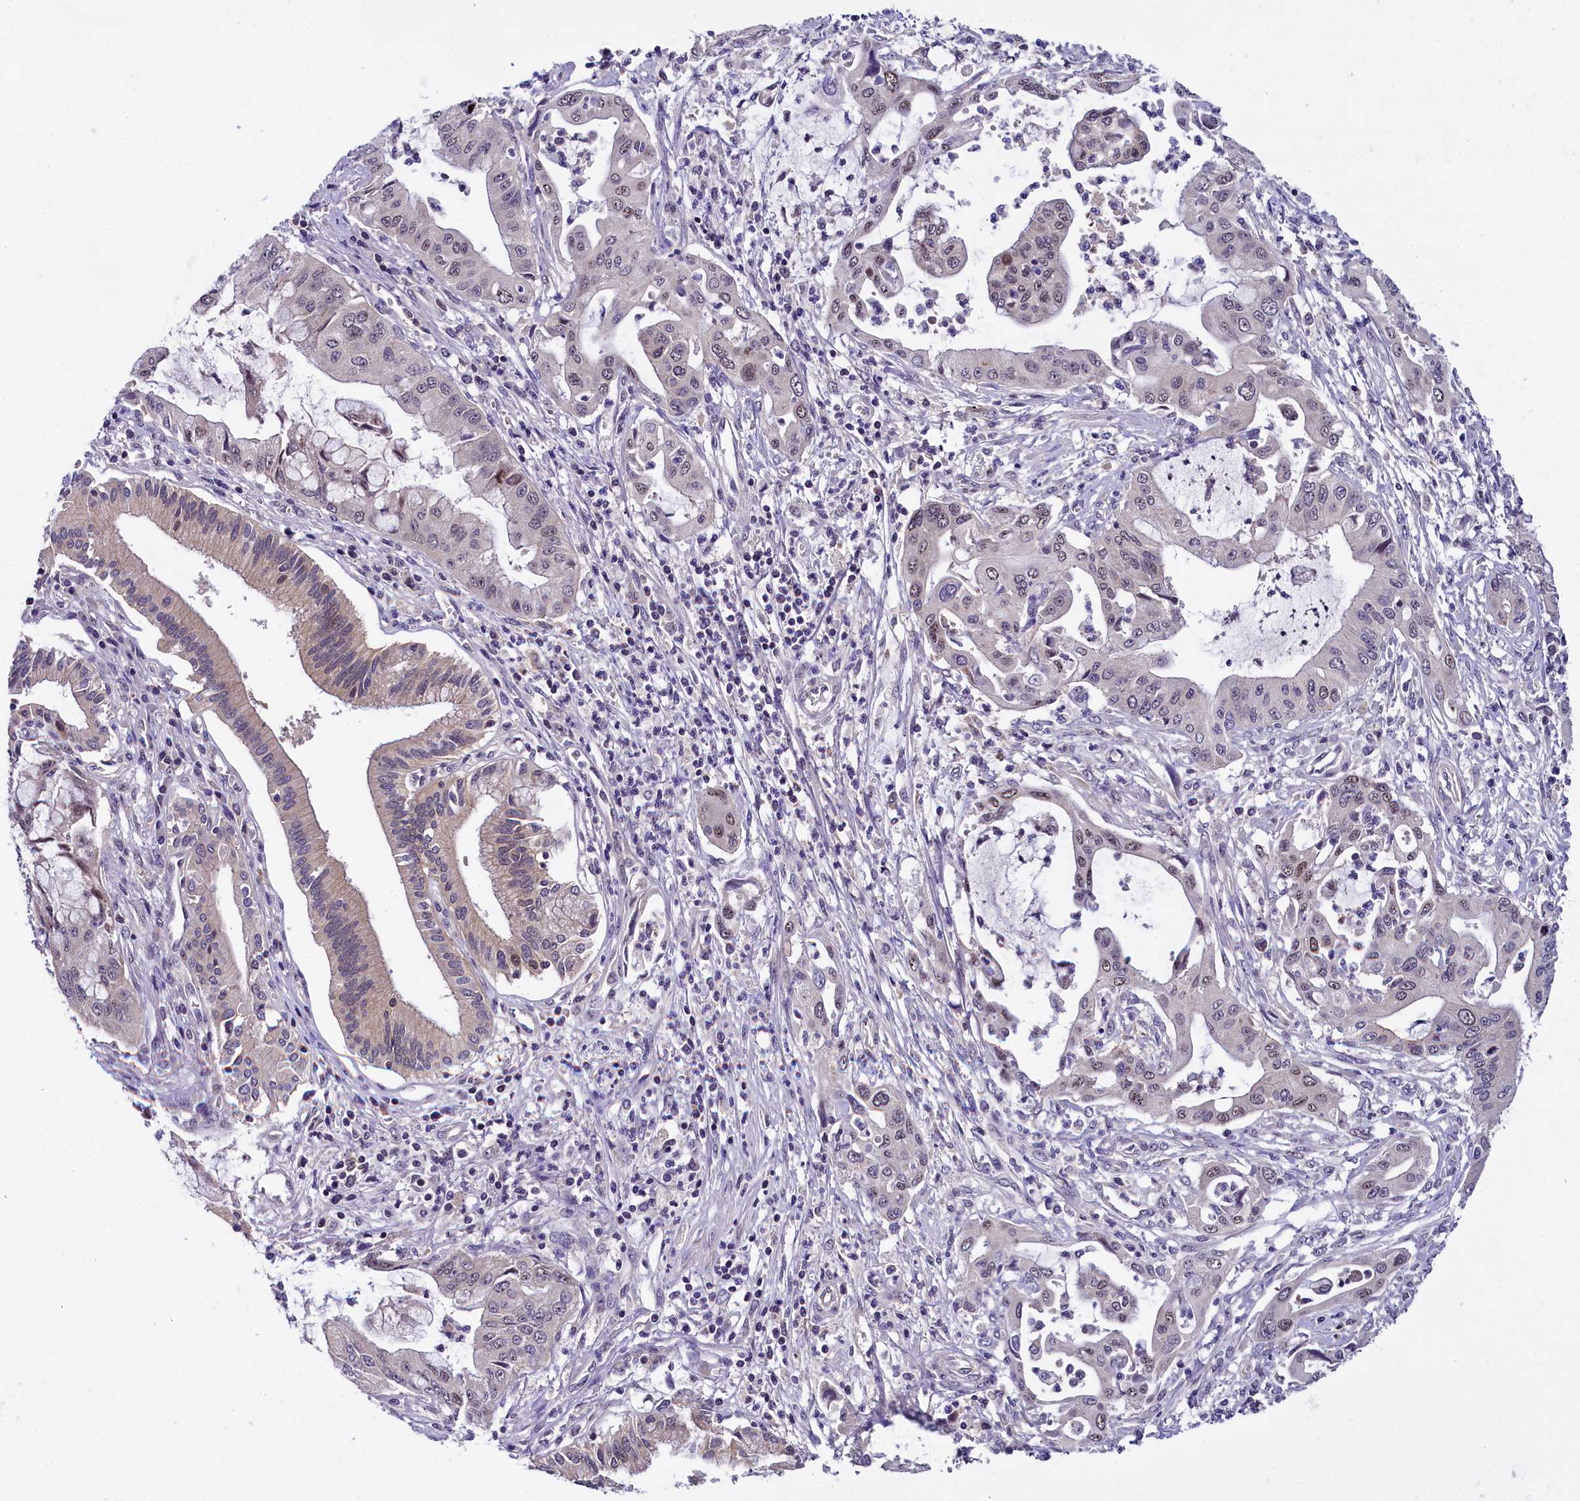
{"staining": {"intensity": "weak", "quantity": "25%-75%", "location": "nuclear"}, "tissue": "pancreatic cancer", "cell_type": "Tumor cells", "image_type": "cancer", "snomed": [{"axis": "morphology", "description": "Adenocarcinoma, NOS"}, {"axis": "topography", "description": "Pancreas"}], "caption": "IHC histopathology image of human pancreatic cancer (adenocarcinoma) stained for a protein (brown), which displays low levels of weak nuclear staining in about 25%-75% of tumor cells.", "gene": "ENKD1", "patient": {"sex": "male", "age": 46}}